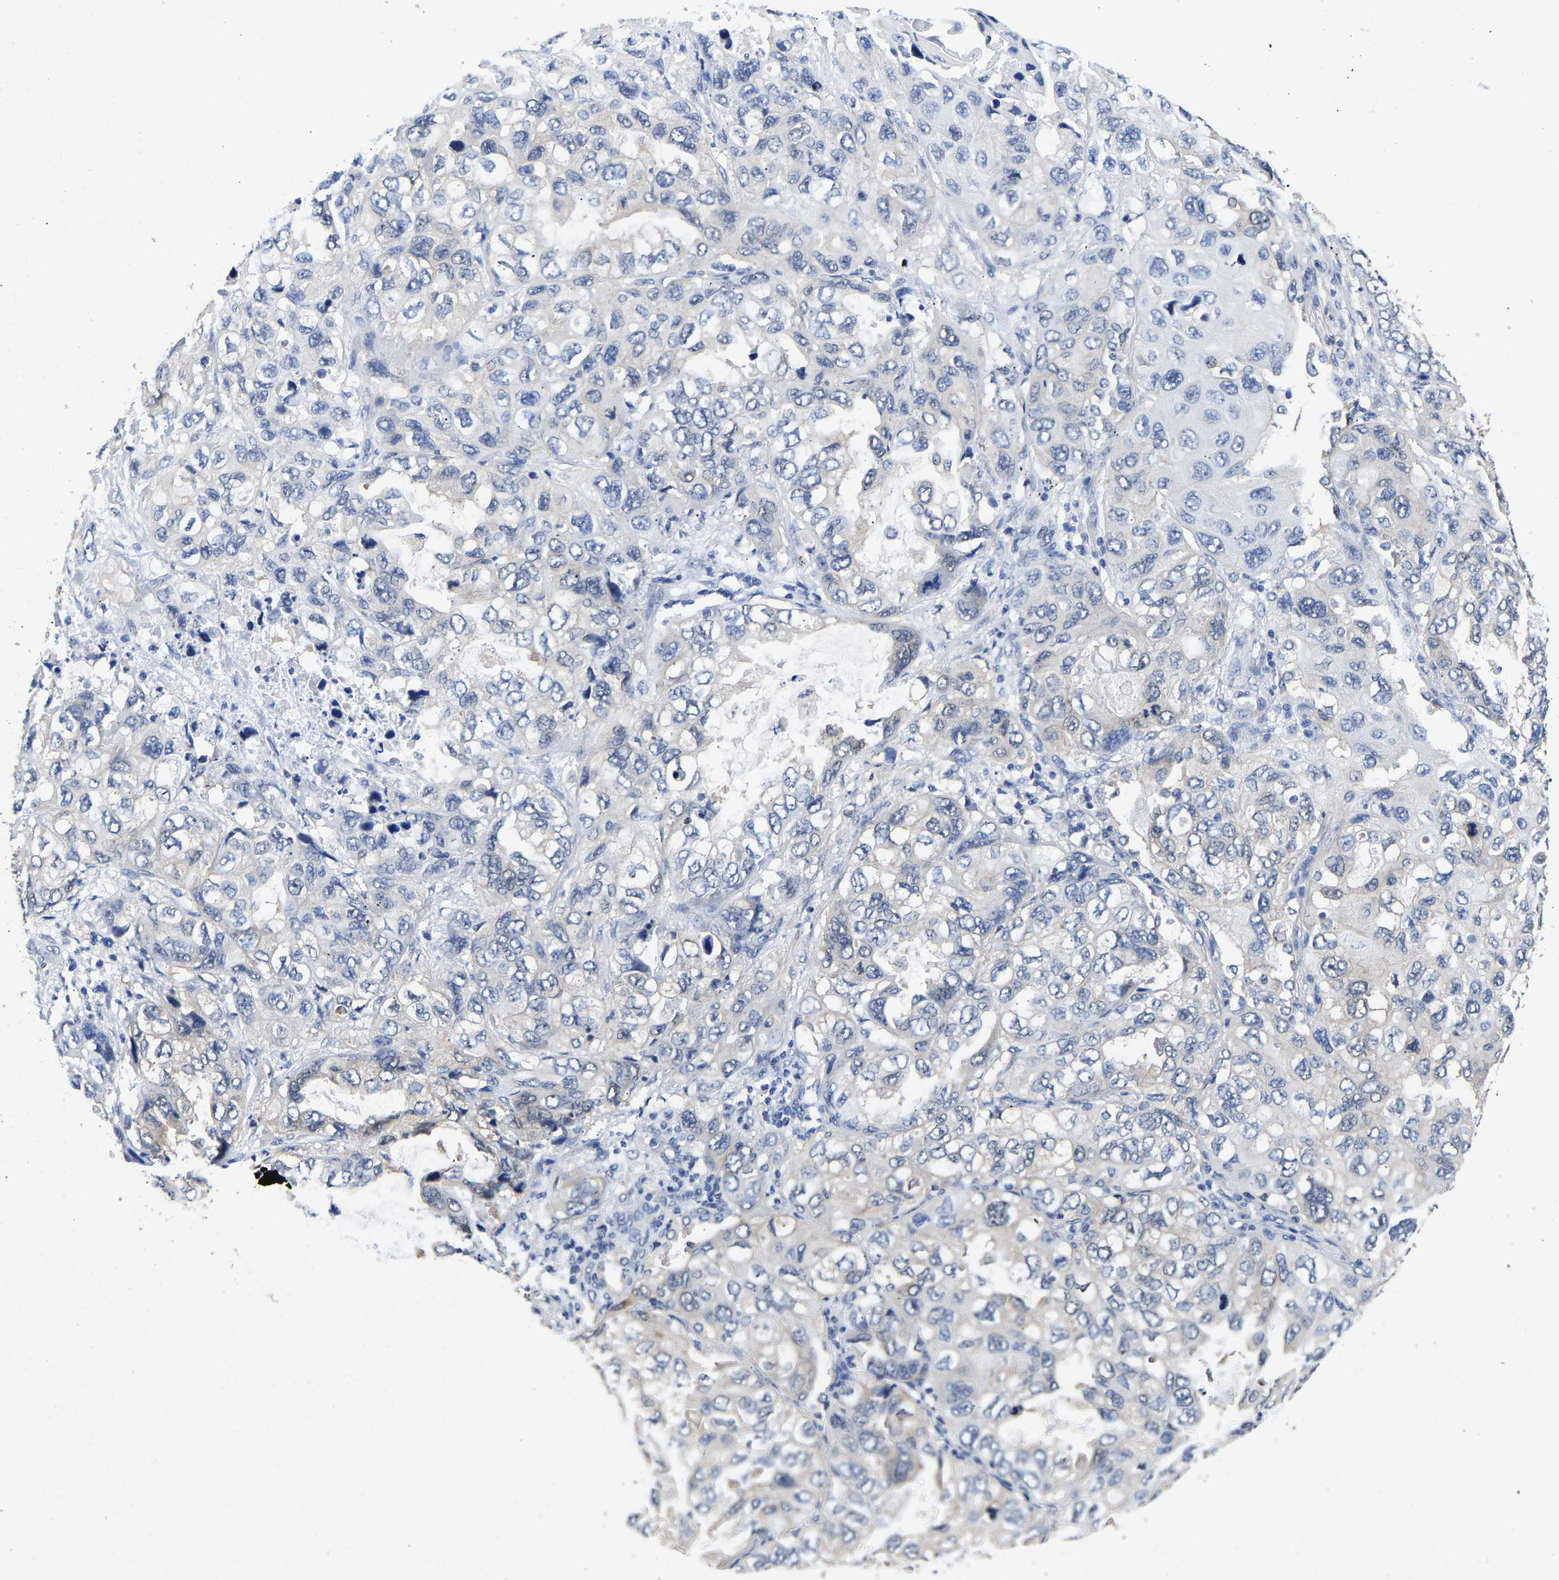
{"staining": {"intensity": "negative", "quantity": "none", "location": "none"}, "tissue": "lung cancer", "cell_type": "Tumor cells", "image_type": "cancer", "snomed": [{"axis": "morphology", "description": "Squamous cell carcinoma, NOS"}, {"axis": "topography", "description": "Lung"}], "caption": "Immunohistochemistry (IHC) histopathology image of human lung cancer stained for a protein (brown), which shows no staining in tumor cells.", "gene": "CCDC6", "patient": {"sex": "female", "age": 73}}